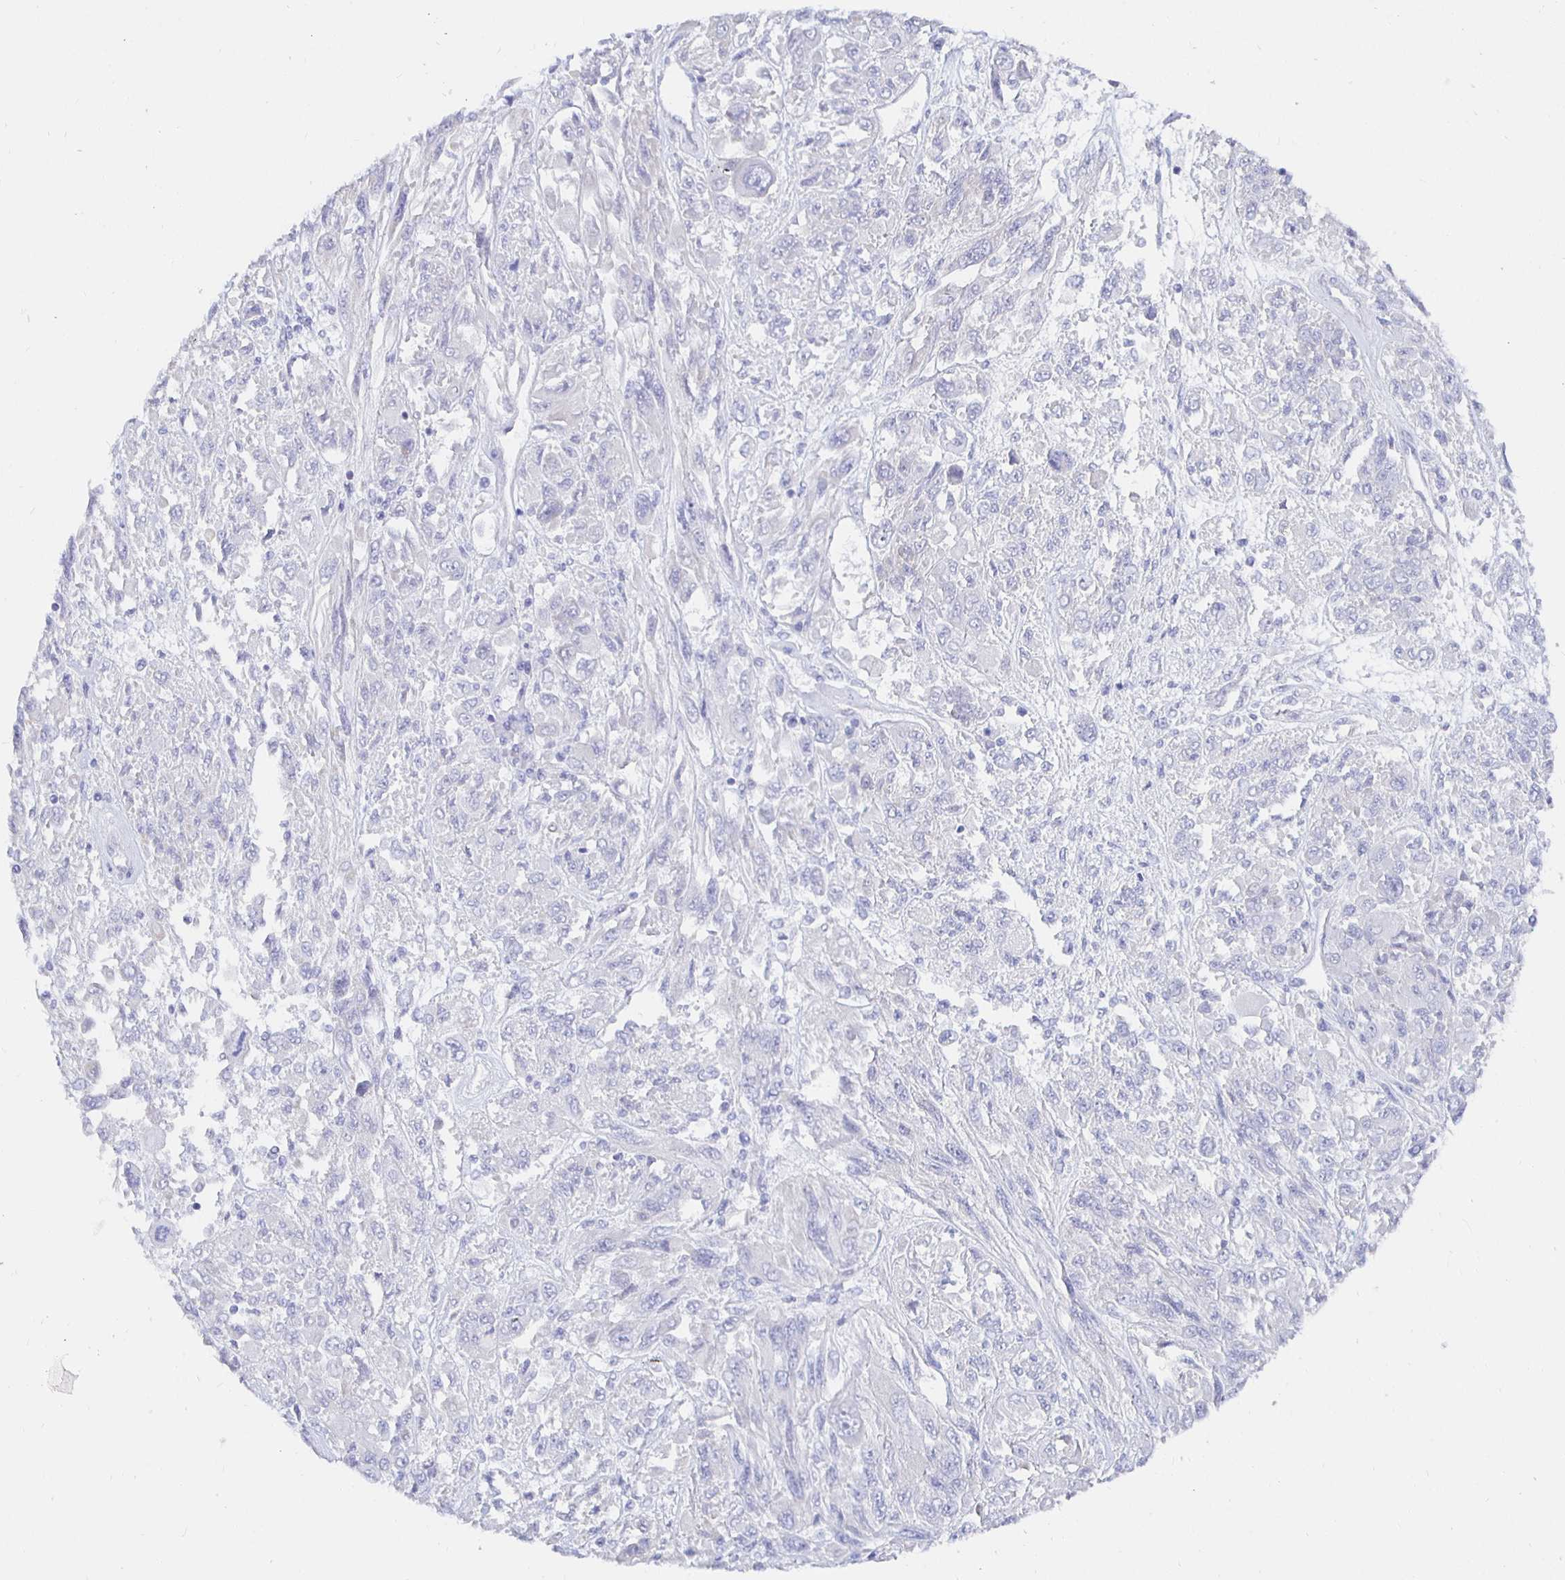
{"staining": {"intensity": "negative", "quantity": "none", "location": "none"}, "tissue": "melanoma", "cell_type": "Tumor cells", "image_type": "cancer", "snomed": [{"axis": "morphology", "description": "Malignant melanoma, NOS"}, {"axis": "topography", "description": "Skin"}], "caption": "This is an immunohistochemistry (IHC) photomicrograph of human malignant melanoma. There is no staining in tumor cells.", "gene": "UMOD", "patient": {"sex": "female", "age": 91}}